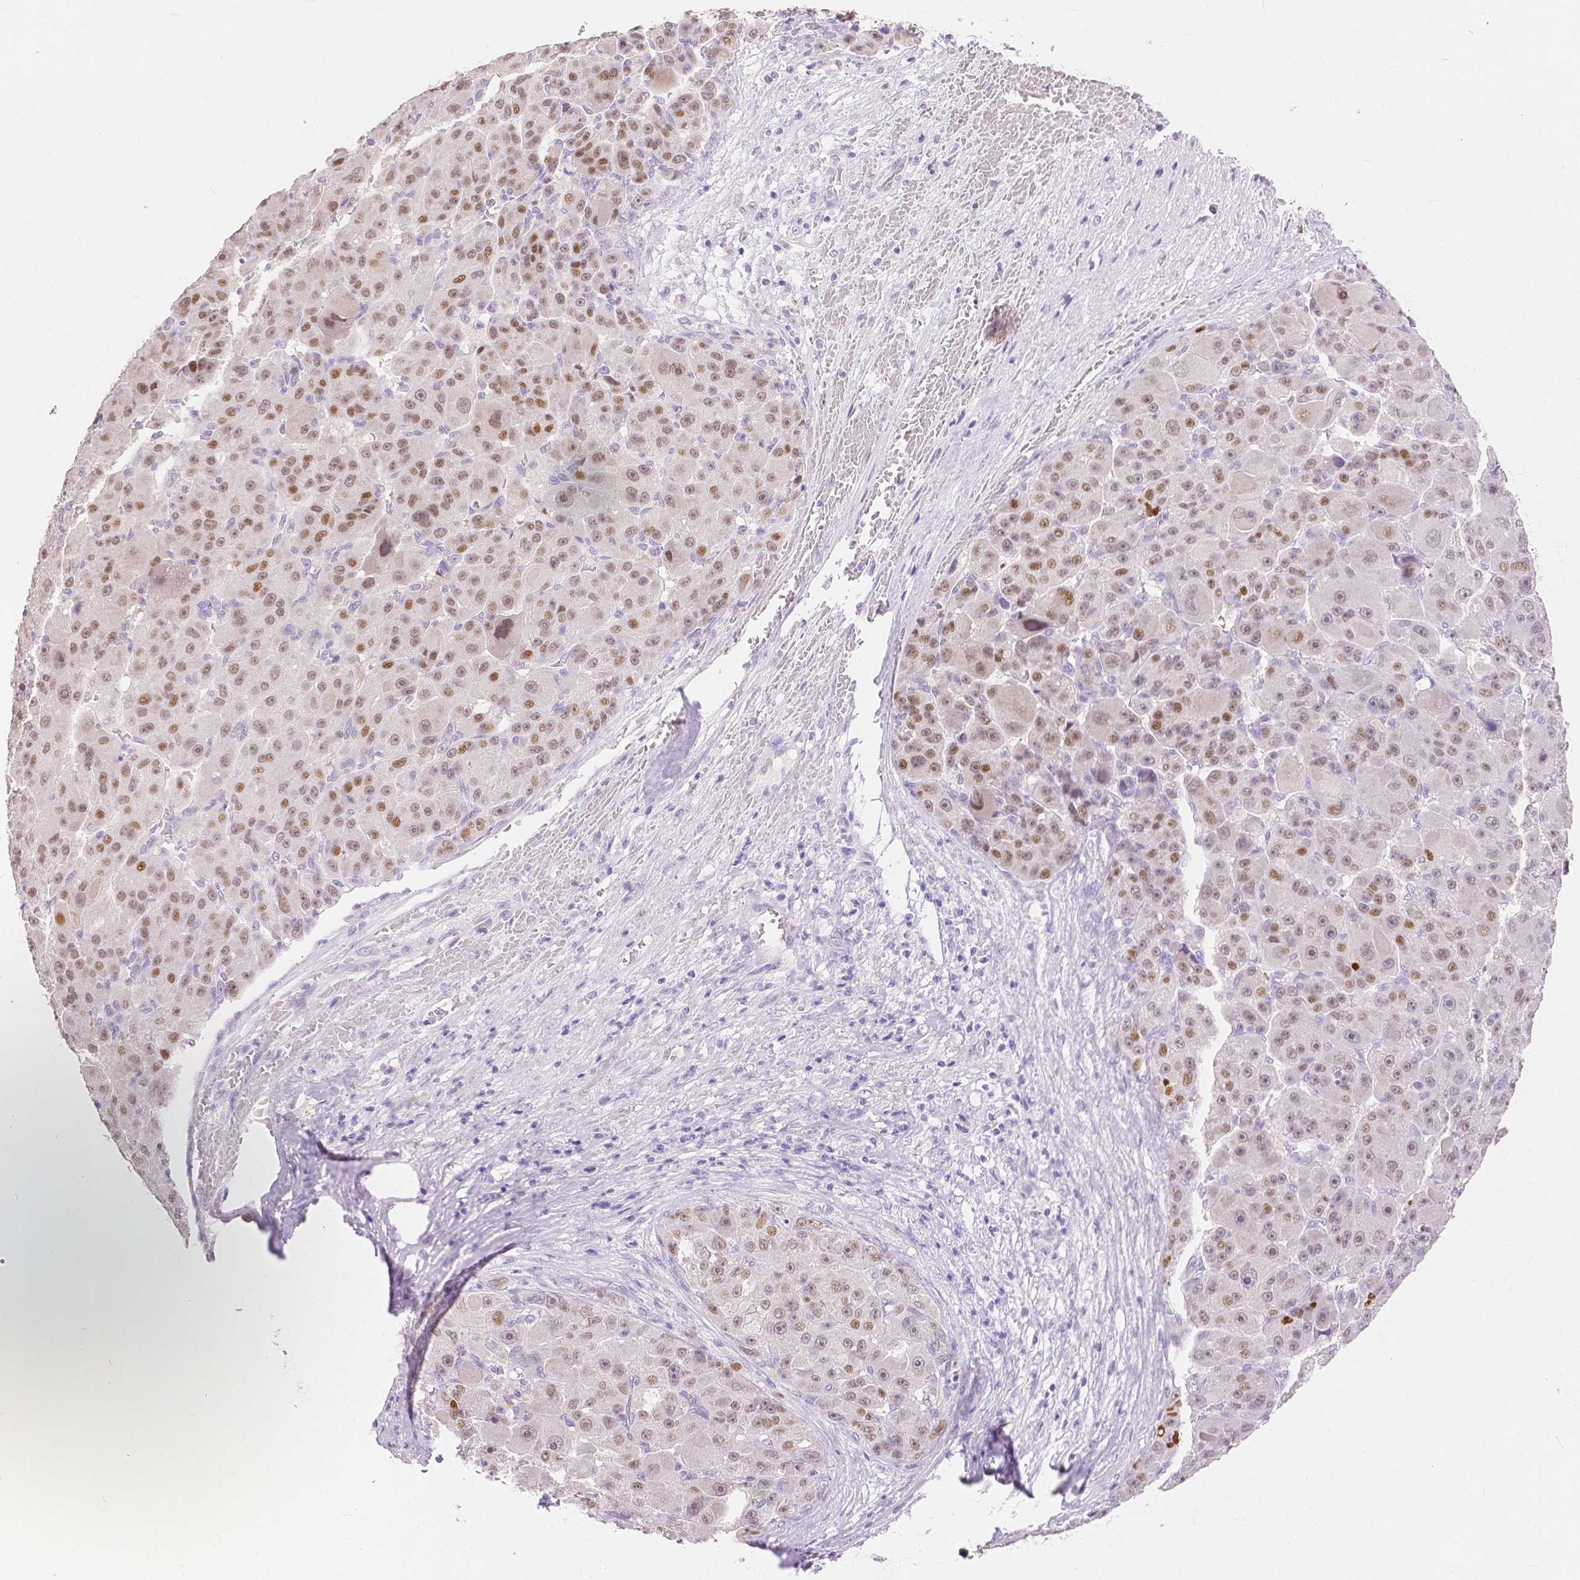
{"staining": {"intensity": "moderate", "quantity": ">75%", "location": "nuclear"}, "tissue": "liver cancer", "cell_type": "Tumor cells", "image_type": "cancer", "snomed": [{"axis": "morphology", "description": "Carcinoma, Hepatocellular, NOS"}, {"axis": "topography", "description": "Liver"}], "caption": "Tumor cells demonstrate medium levels of moderate nuclear staining in about >75% of cells in human liver cancer.", "gene": "HNF1B", "patient": {"sex": "male", "age": 76}}